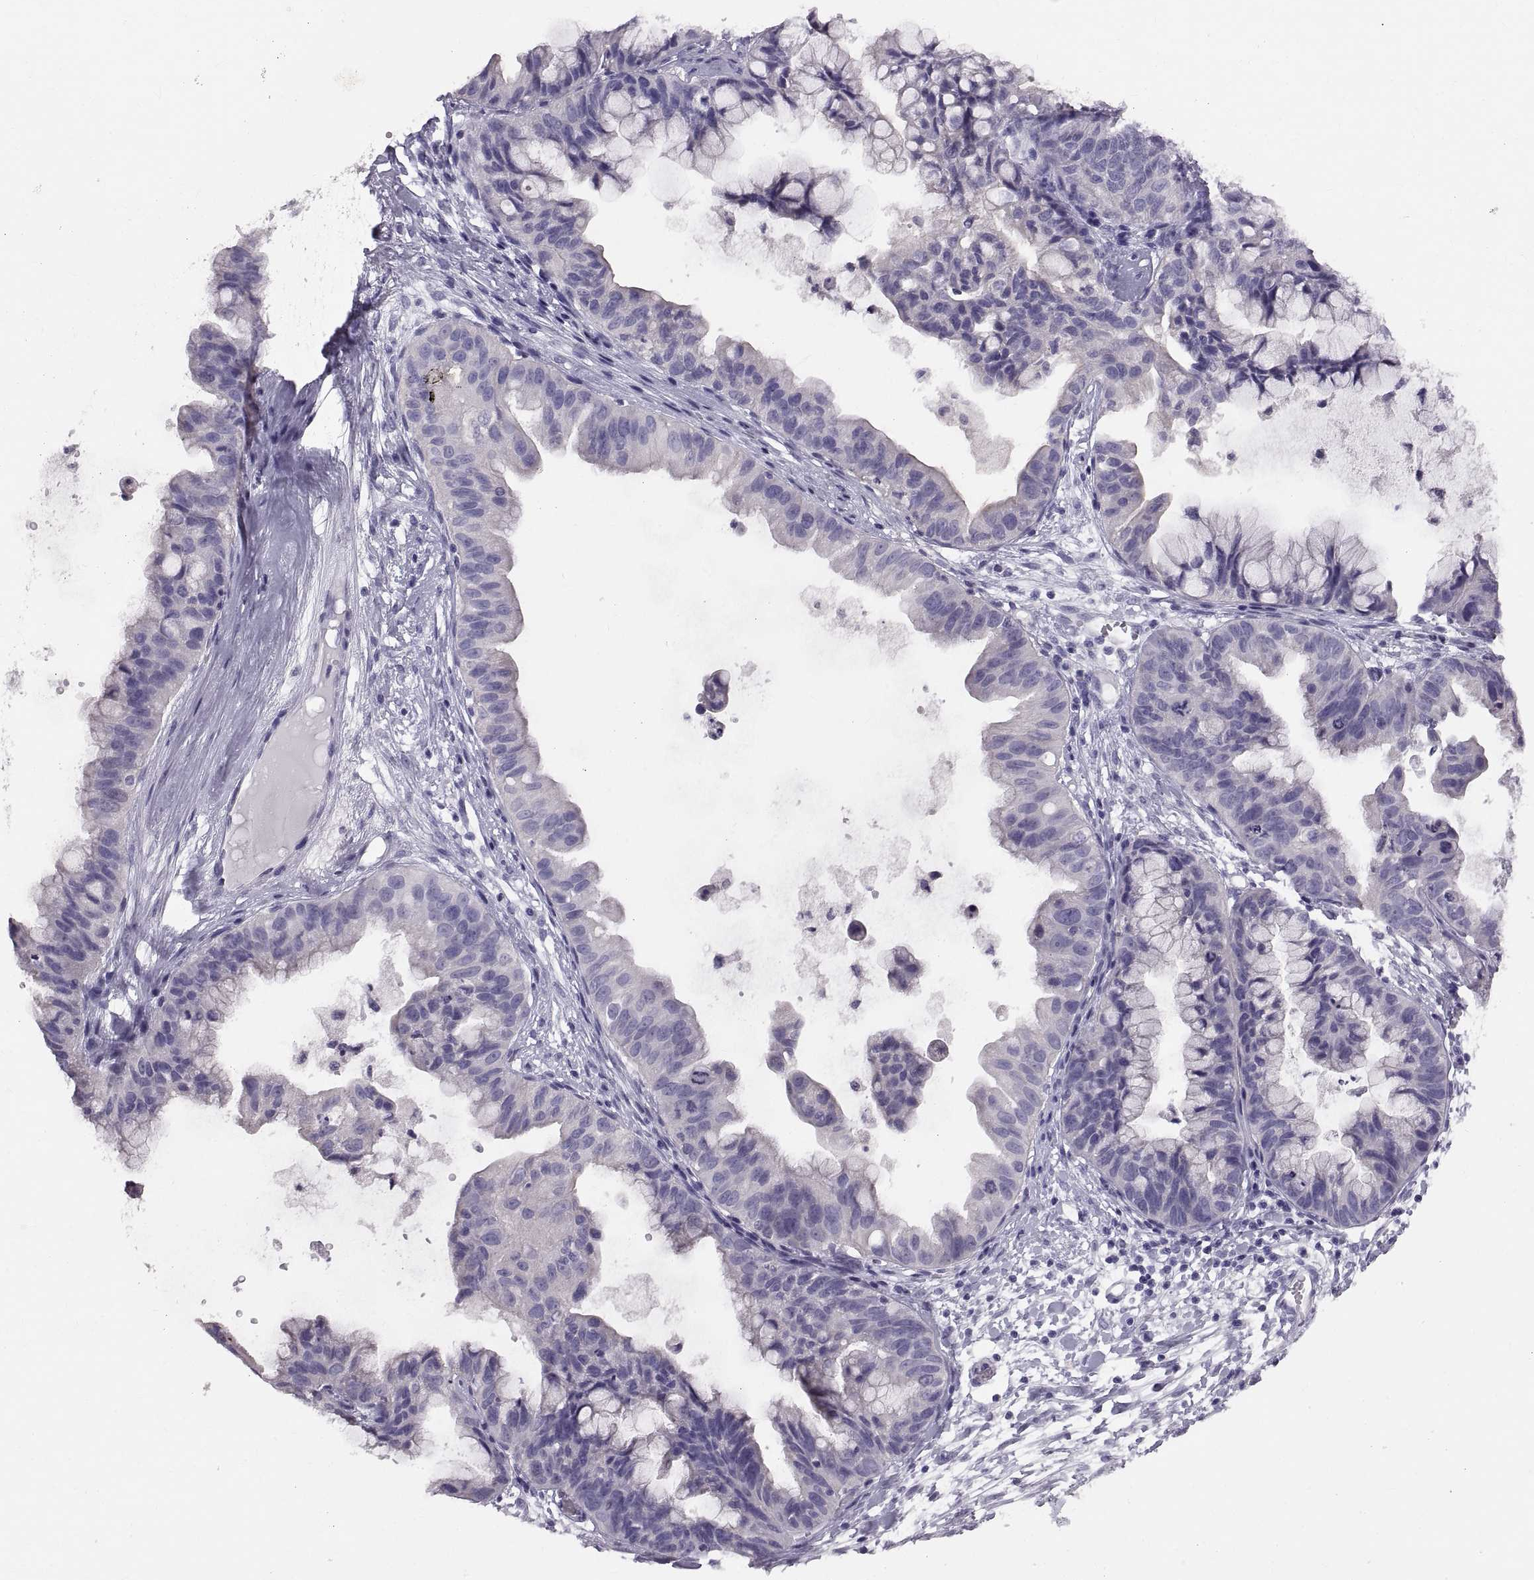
{"staining": {"intensity": "negative", "quantity": "none", "location": "none"}, "tissue": "ovarian cancer", "cell_type": "Tumor cells", "image_type": "cancer", "snomed": [{"axis": "morphology", "description": "Cystadenocarcinoma, mucinous, NOS"}, {"axis": "topography", "description": "Ovary"}], "caption": "A micrograph of human ovarian cancer (mucinous cystadenocarcinoma) is negative for staining in tumor cells.", "gene": "WBP2NL", "patient": {"sex": "female", "age": 76}}